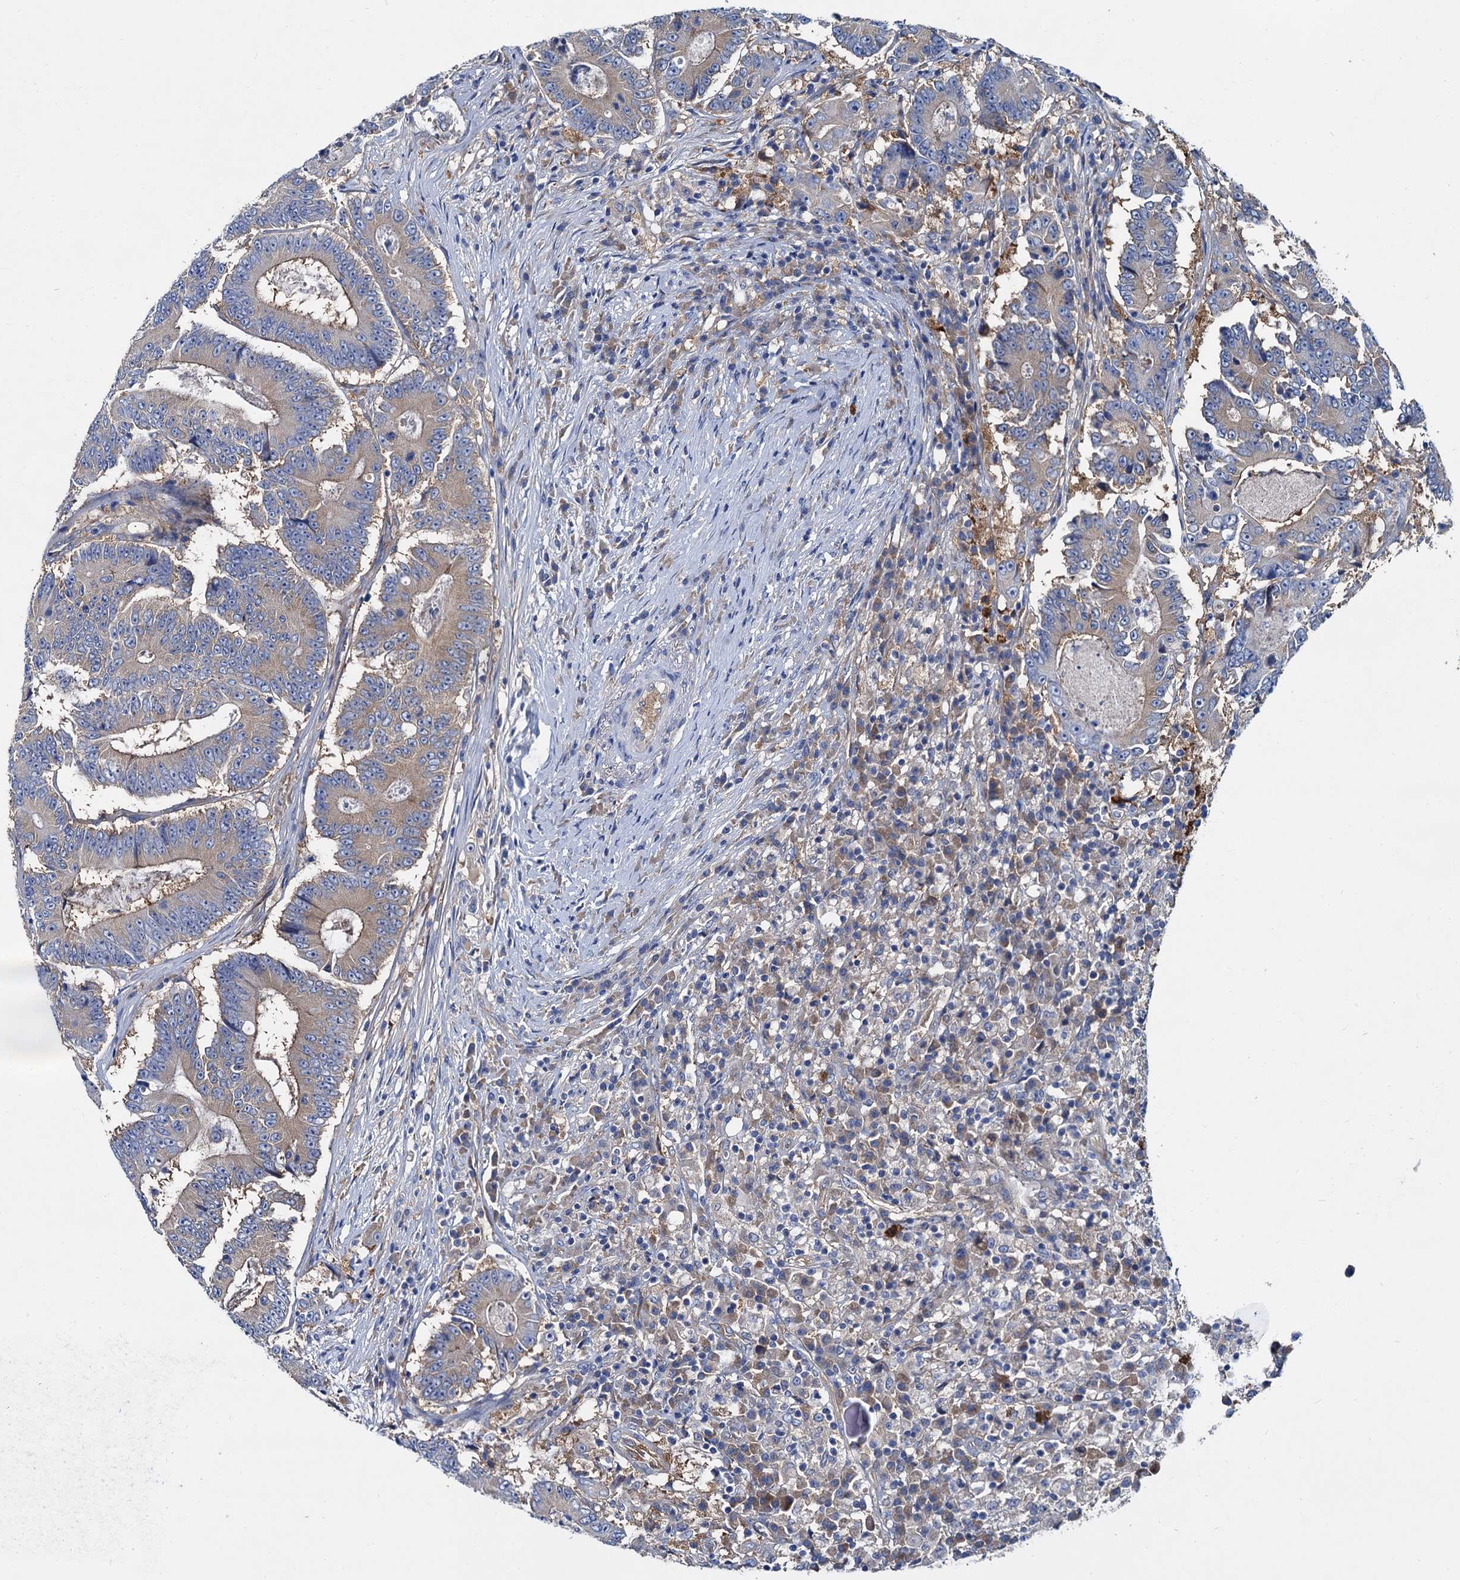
{"staining": {"intensity": "weak", "quantity": "<25%", "location": "cytoplasmic/membranous"}, "tissue": "colorectal cancer", "cell_type": "Tumor cells", "image_type": "cancer", "snomed": [{"axis": "morphology", "description": "Adenocarcinoma, NOS"}, {"axis": "topography", "description": "Colon"}], "caption": "The immunohistochemistry image has no significant staining in tumor cells of adenocarcinoma (colorectal) tissue.", "gene": "QARS1", "patient": {"sex": "male", "age": 83}}